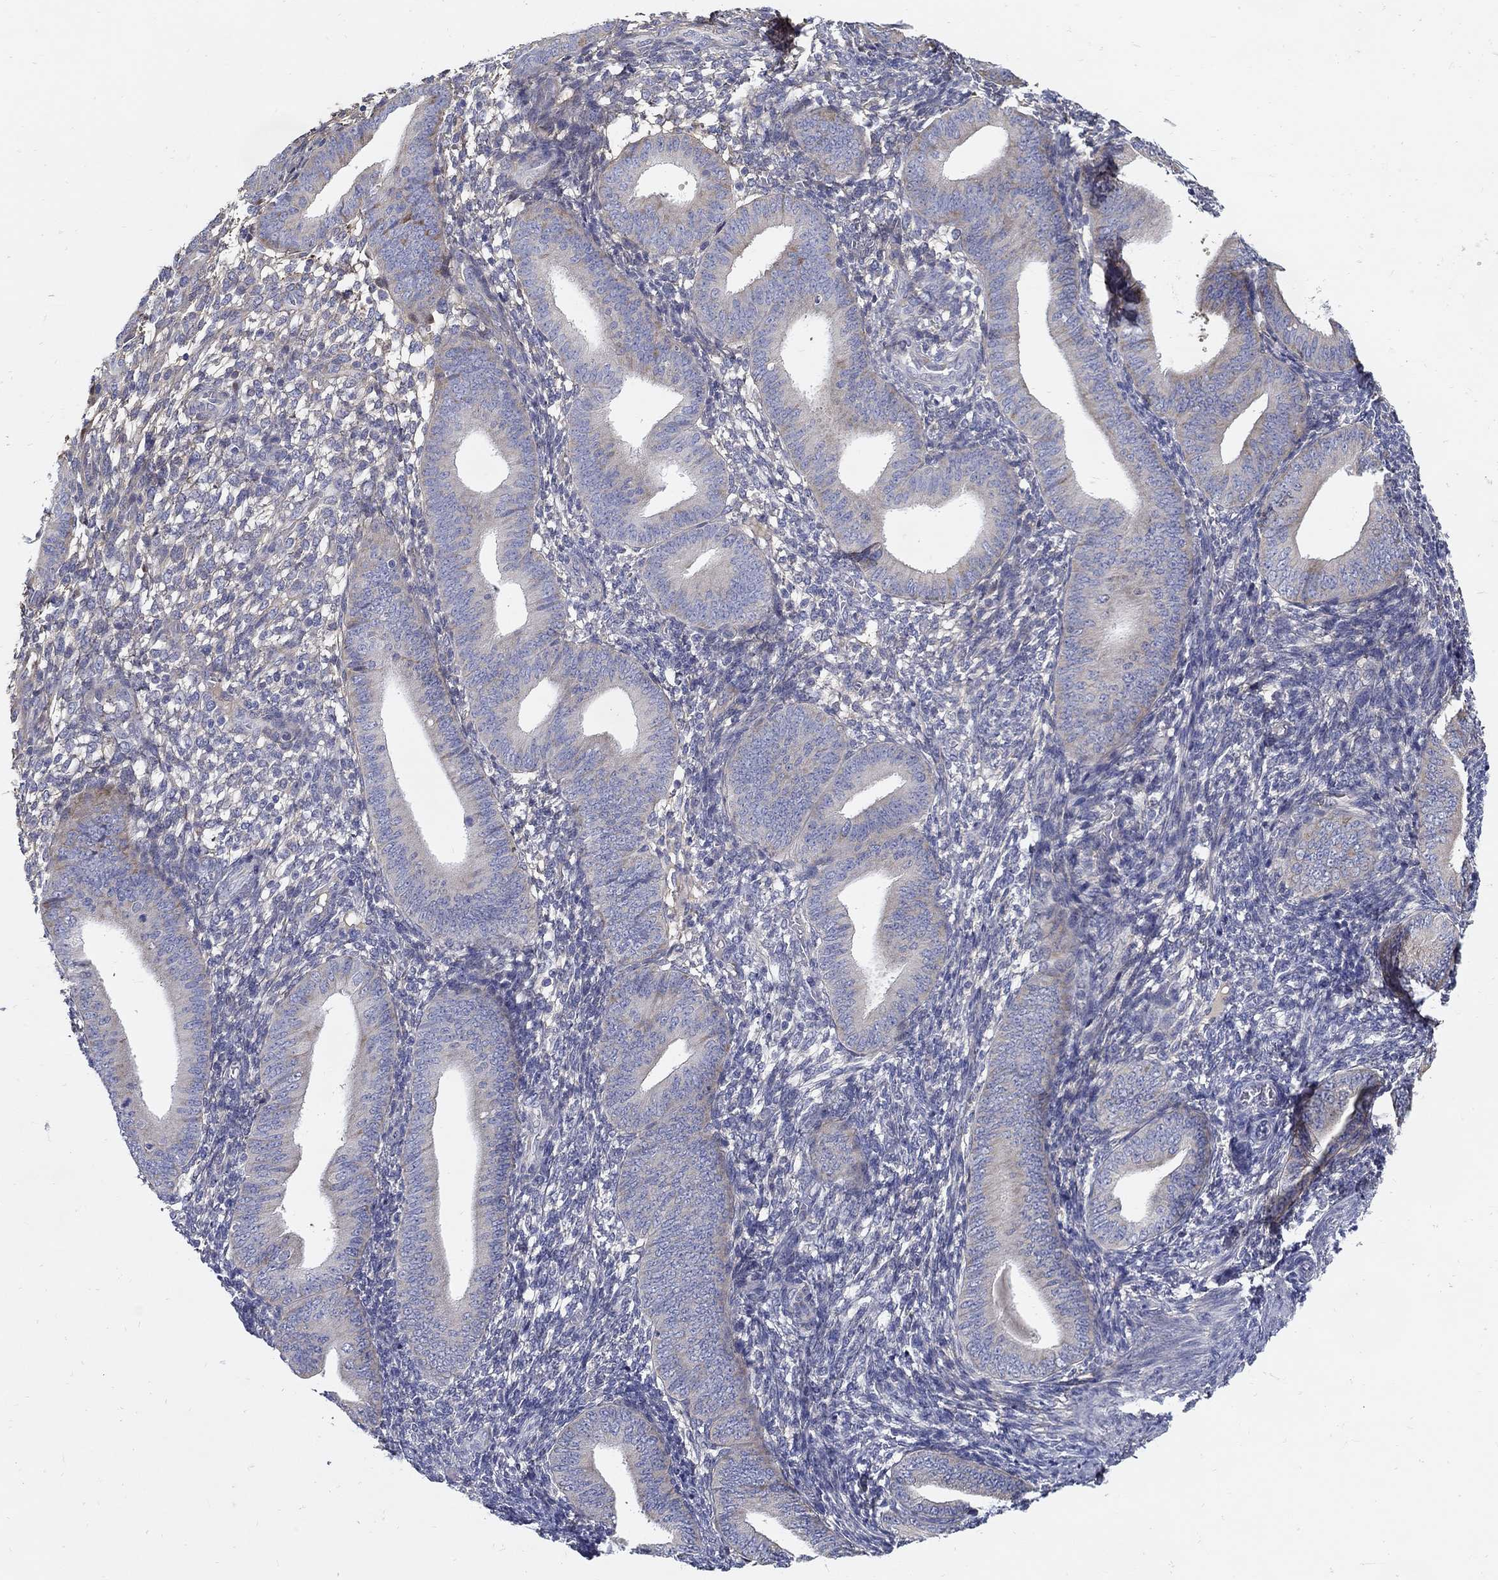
{"staining": {"intensity": "weak", "quantity": "25%-75%", "location": "cytoplasmic/membranous"}, "tissue": "endometrium", "cell_type": "Cells in endometrial stroma", "image_type": "normal", "snomed": [{"axis": "morphology", "description": "Normal tissue, NOS"}, {"axis": "topography", "description": "Endometrium"}], "caption": "A brown stain highlights weak cytoplasmic/membranous positivity of a protein in cells in endometrial stroma of unremarkable human endometrium. Immunohistochemistry (ihc) stains the protein in brown and the nuclei are stained blue.", "gene": "TGFBI", "patient": {"sex": "female", "age": 39}}